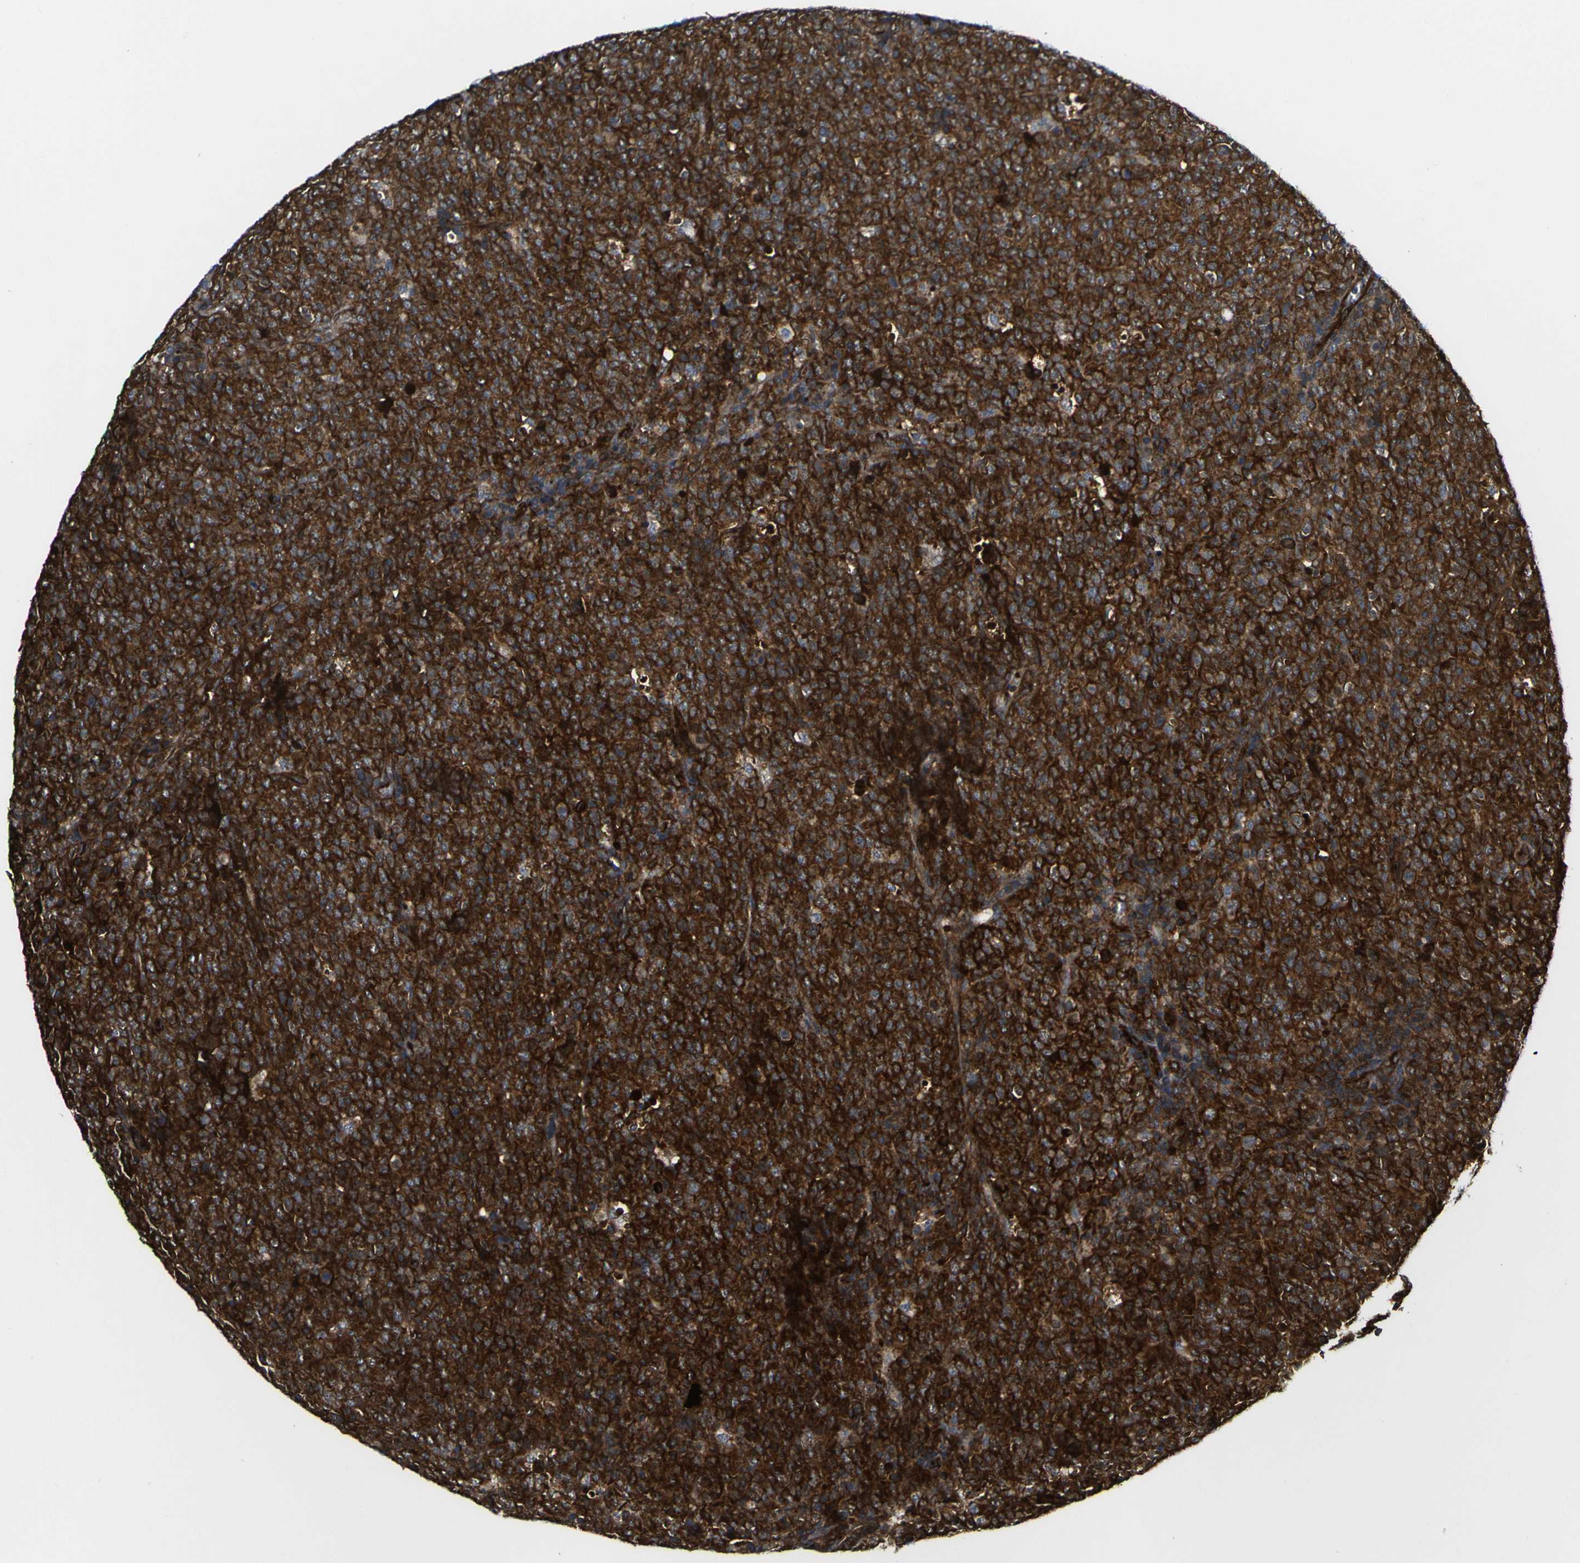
{"staining": {"intensity": "strong", "quantity": ">75%", "location": "cytoplasmic/membranous"}, "tissue": "lymphoma", "cell_type": "Tumor cells", "image_type": "cancer", "snomed": [{"axis": "morphology", "description": "Malignant lymphoma, non-Hodgkin's type, High grade"}, {"axis": "topography", "description": "Tonsil"}], "caption": "Human lymphoma stained for a protein (brown) exhibits strong cytoplasmic/membranous positive staining in about >75% of tumor cells.", "gene": "ECE1", "patient": {"sex": "female", "age": 36}}